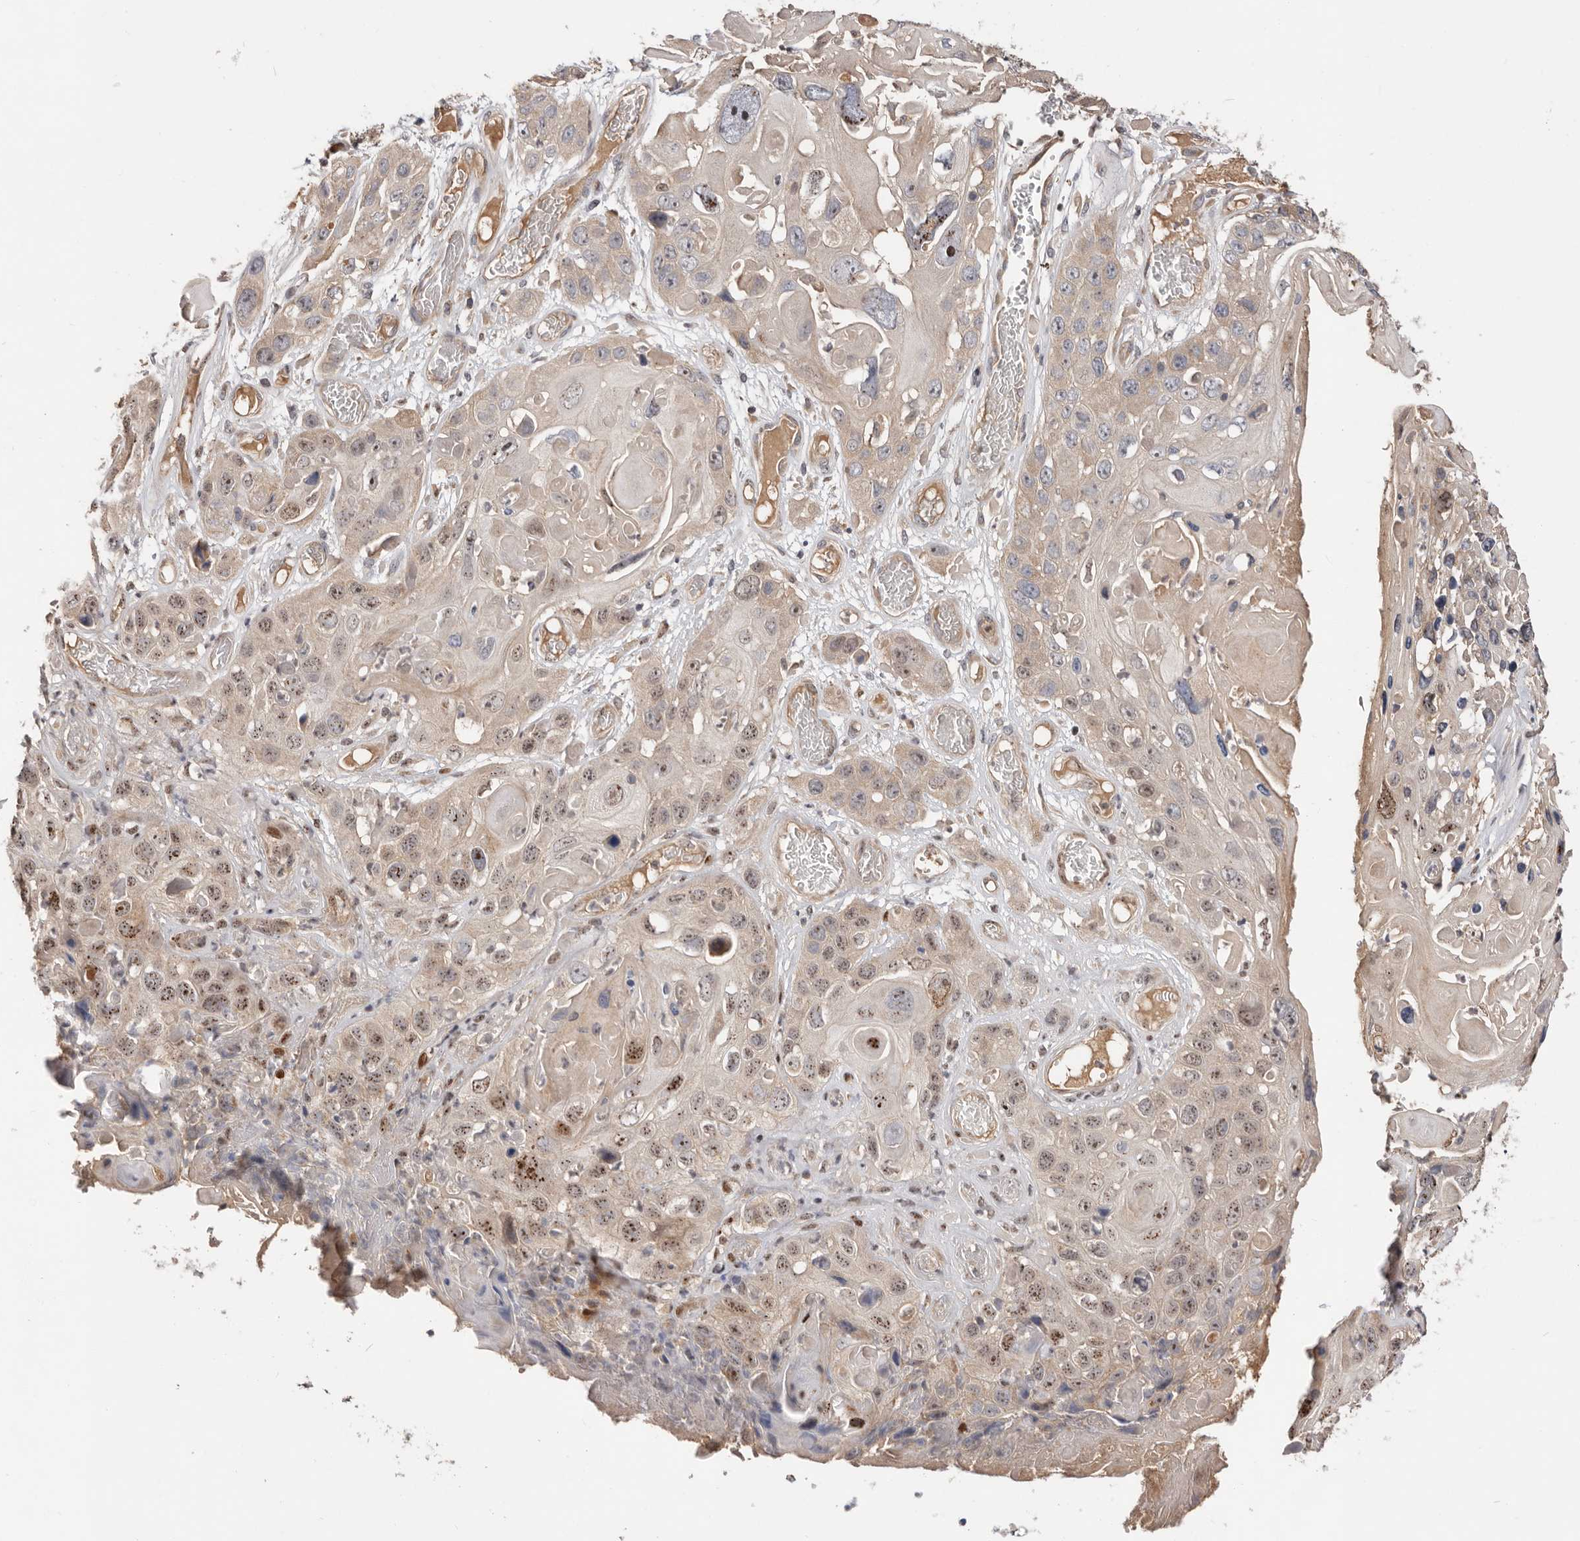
{"staining": {"intensity": "weak", "quantity": ">75%", "location": "cytoplasmic/membranous,nuclear"}, "tissue": "skin cancer", "cell_type": "Tumor cells", "image_type": "cancer", "snomed": [{"axis": "morphology", "description": "Squamous cell carcinoma, NOS"}, {"axis": "topography", "description": "Skin"}], "caption": "A high-resolution micrograph shows IHC staining of skin cancer (squamous cell carcinoma), which shows weak cytoplasmic/membranous and nuclear expression in approximately >75% of tumor cells.", "gene": "DOP1A", "patient": {"sex": "male", "age": 55}}